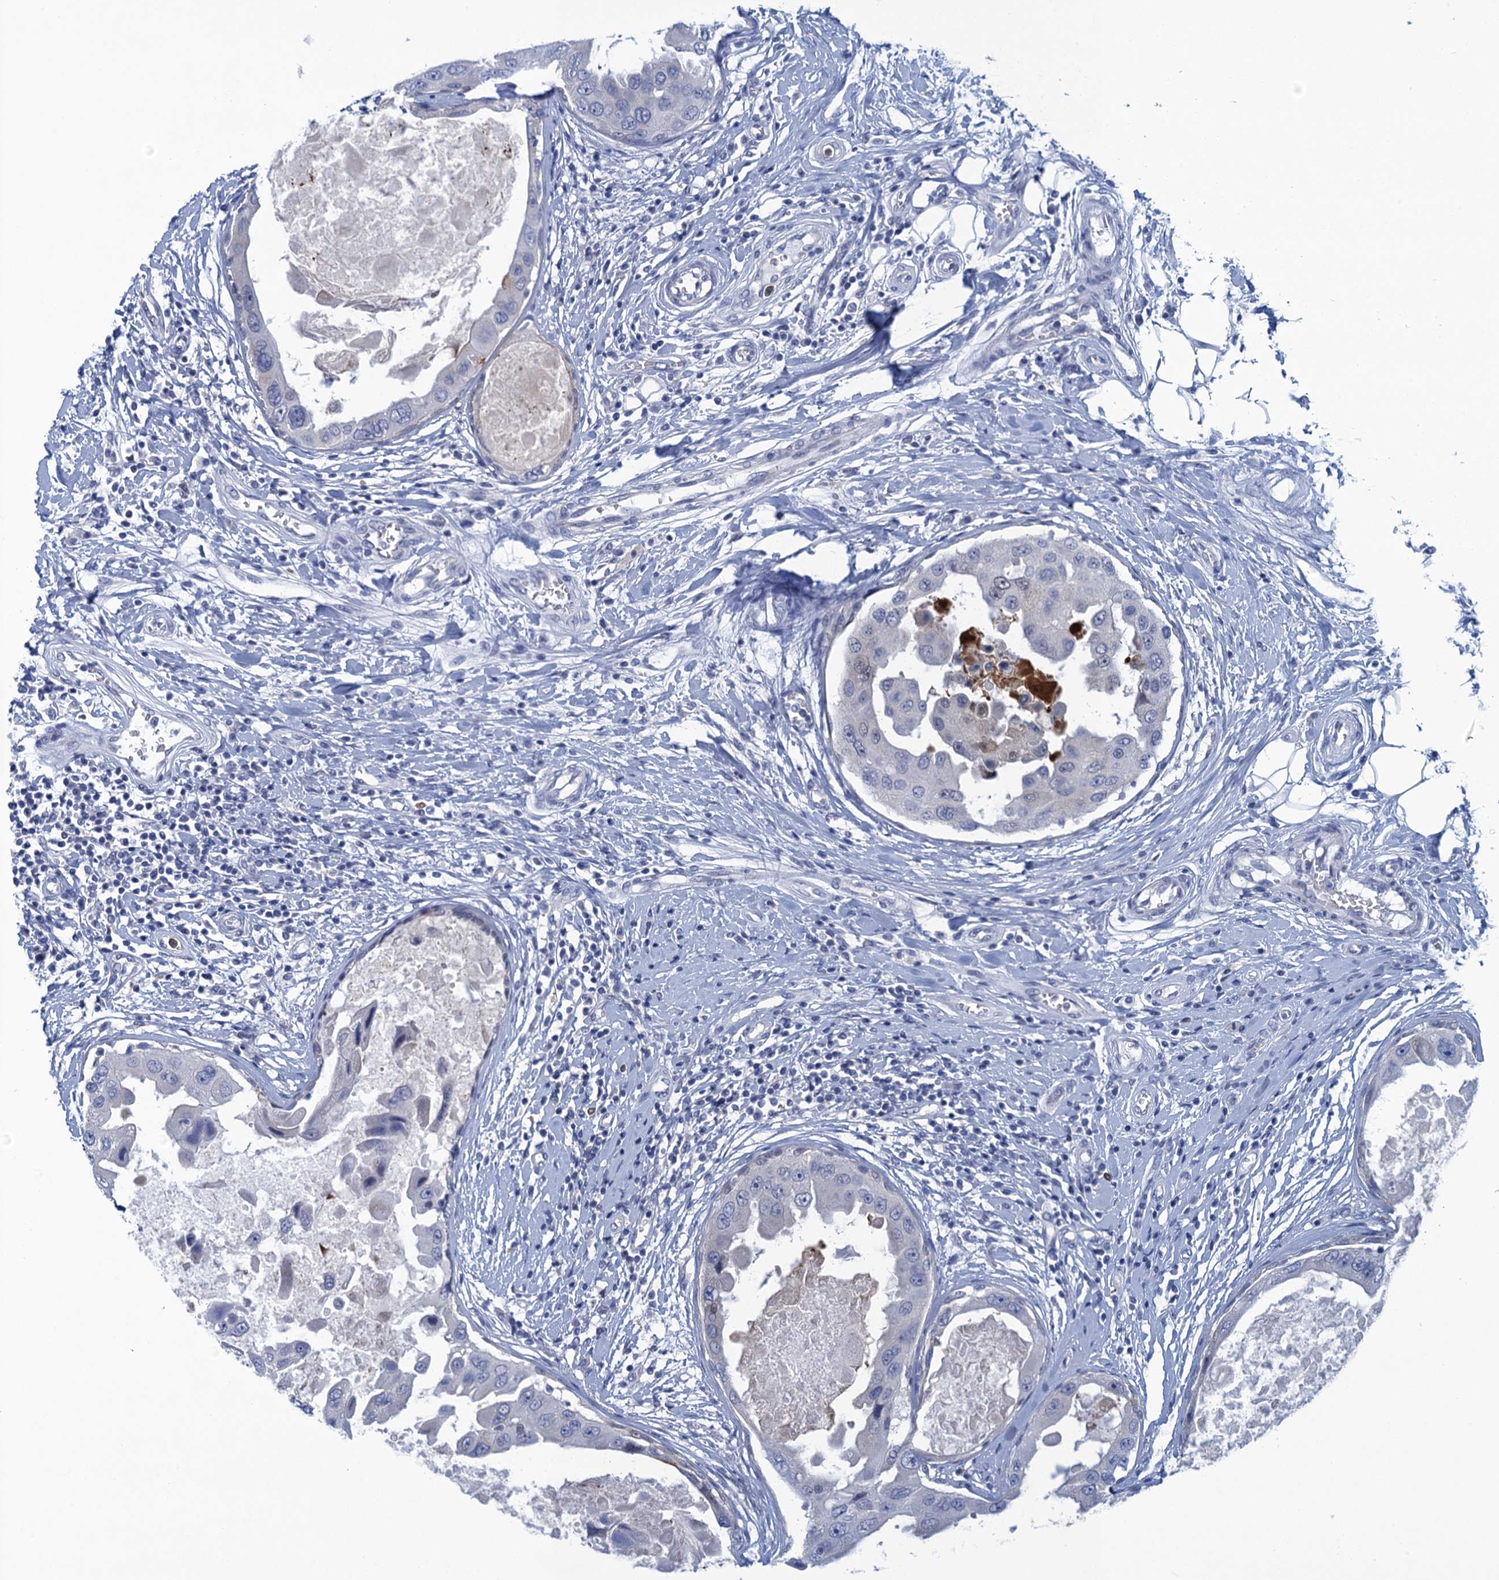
{"staining": {"intensity": "negative", "quantity": "none", "location": "none"}, "tissue": "breast cancer", "cell_type": "Tumor cells", "image_type": "cancer", "snomed": [{"axis": "morphology", "description": "Duct carcinoma"}, {"axis": "topography", "description": "Breast"}], "caption": "Immunohistochemistry of human invasive ductal carcinoma (breast) exhibits no expression in tumor cells. (Brightfield microscopy of DAB IHC at high magnification).", "gene": "SCEL", "patient": {"sex": "female", "age": 27}}